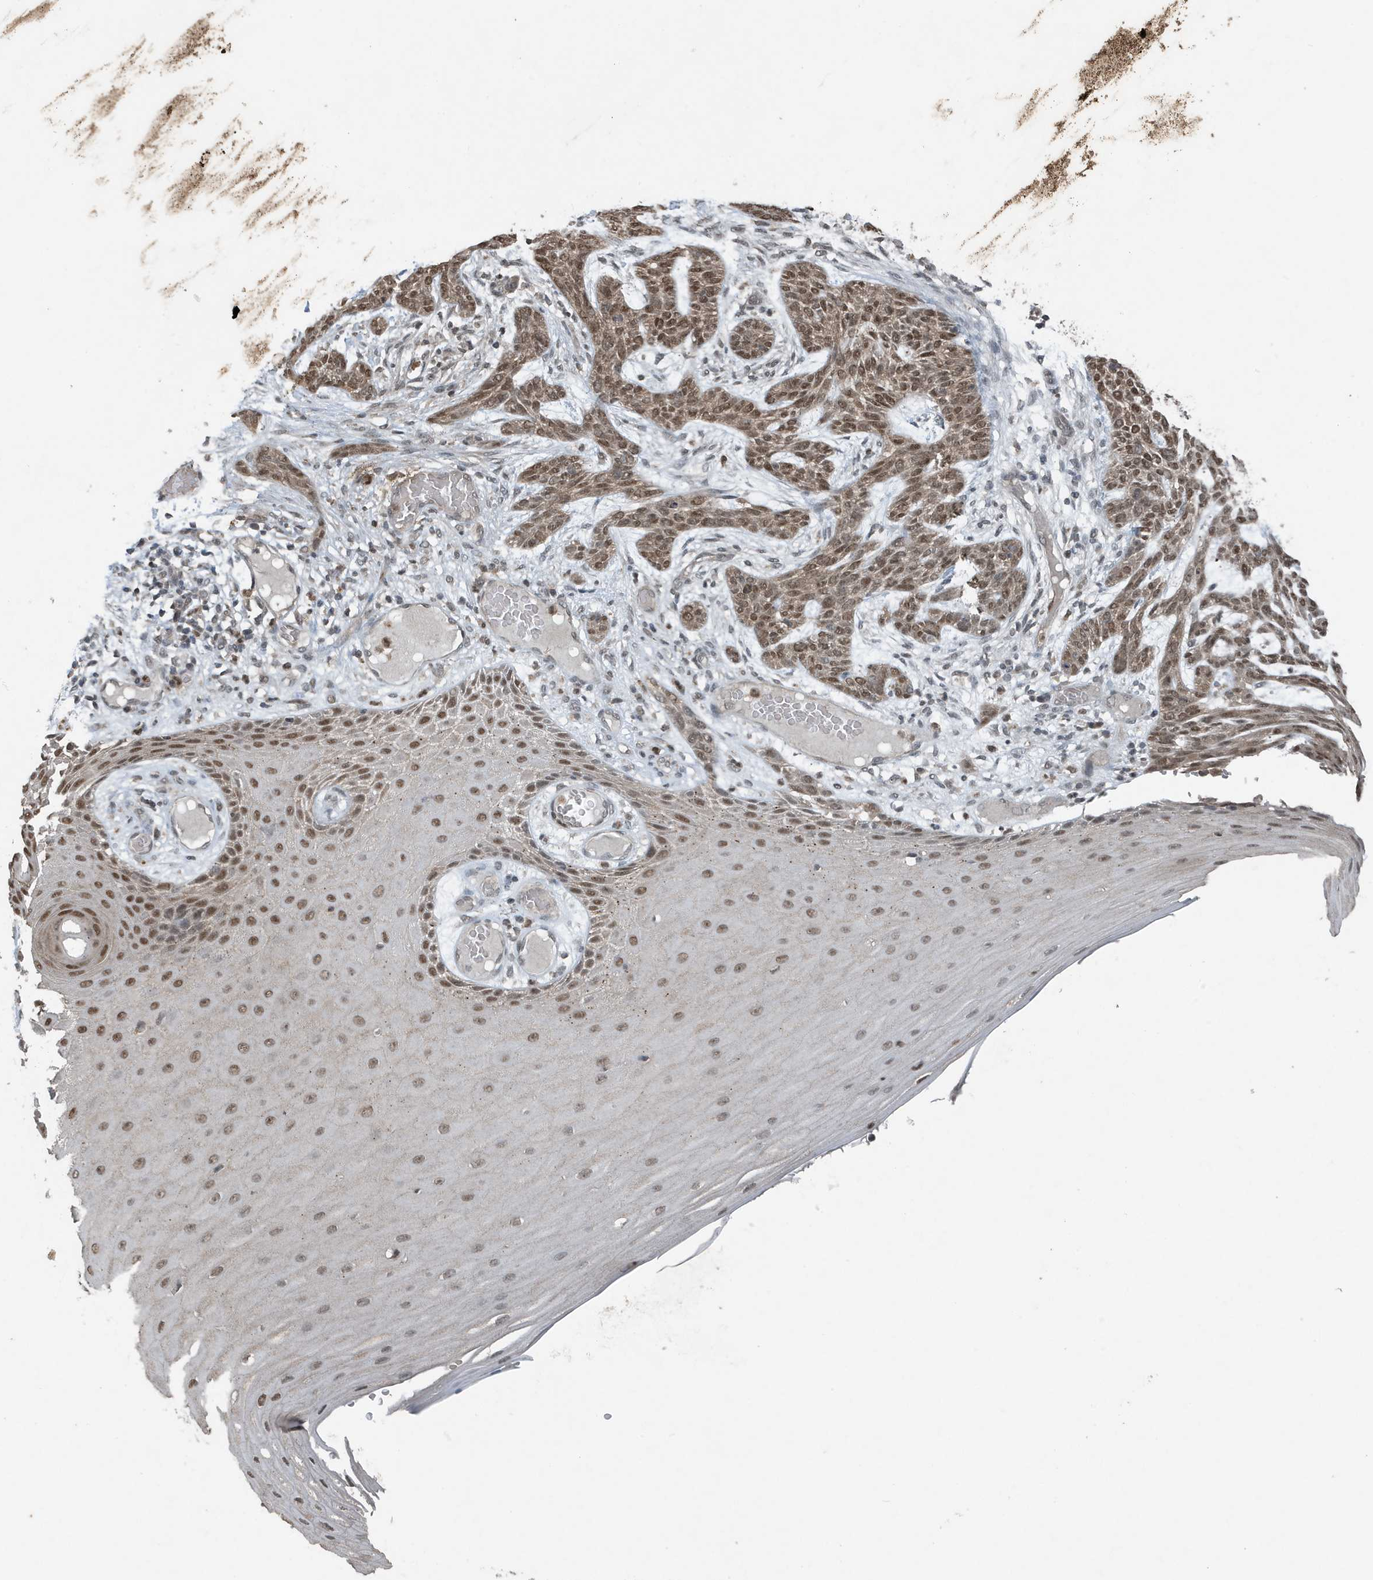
{"staining": {"intensity": "moderate", "quantity": ">75%", "location": "cytoplasmic/membranous,nuclear"}, "tissue": "skin cancer", "cell_type": "Tumor cells", "image_type": "cancer", "snomed": [{"axis": "morphology", "description": "Basal cell carcinoma"}, {"axis": "topography", "description": "Skin"}], "caption": "Skin basal cell carcinoma stained with a brown dye exhibits moderate cytoplasmic/membranous and nuclear positive positivity in approximately >75% of tumor cells.", "gene": "HSPA1A", "patient": {"sex": "female", "age": 59}}